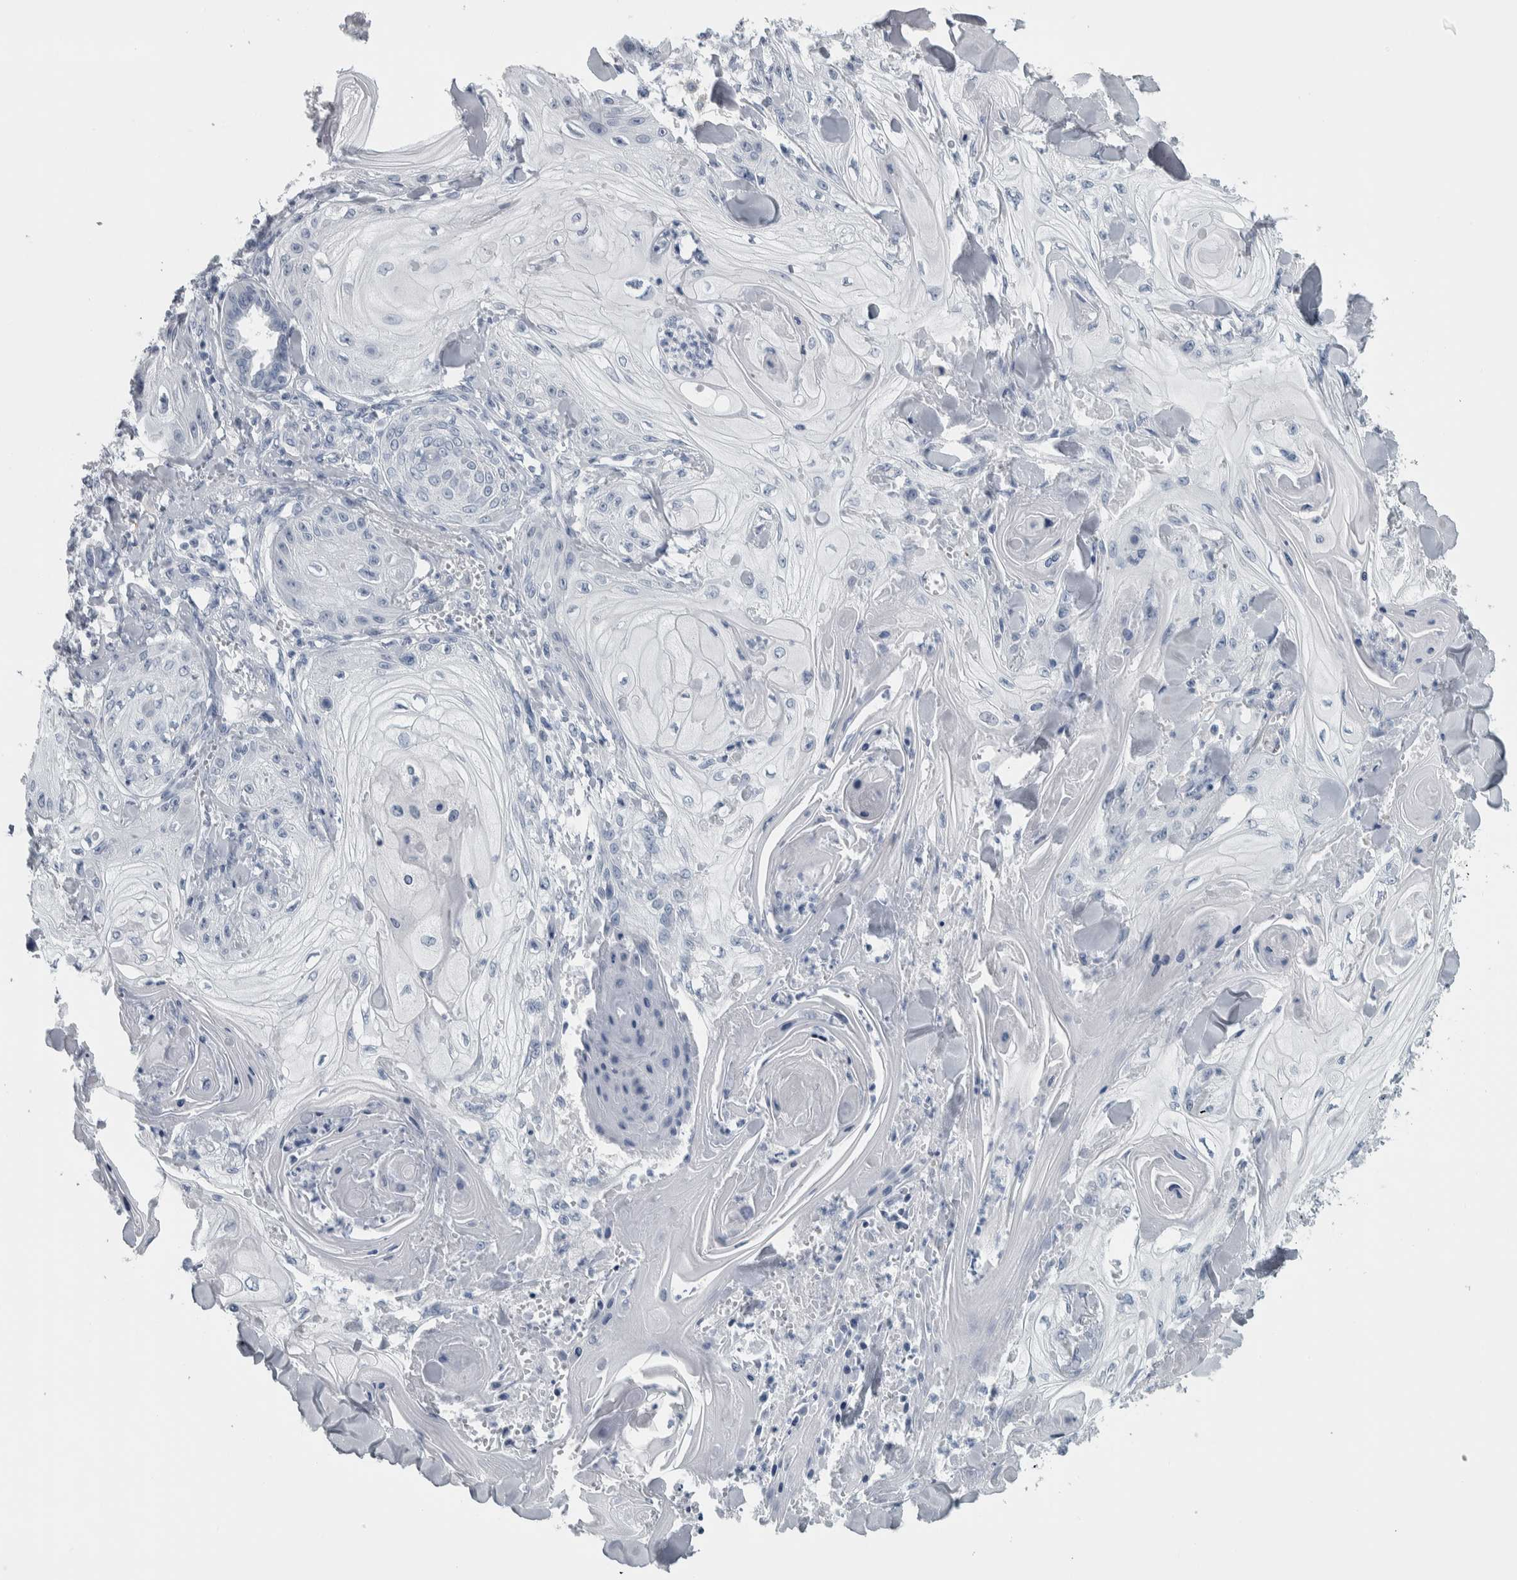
{"staining": {"intensity": "negative", "quantity": "none", "location": "none"}, "tissue": "skin cancer", "cell_type": "Tumor cells", "image_type": "cancer", "snomed": [{"axis": "morphology", "description": "Squamous cell carcinoma, NOS"}, {"axis": "topography", "description": "Skin"}], "caption": "Tumor cells are negative for protein expression in human skin cancer (squamous cell carcinoma). Nuclei are stained in blue.", "gene": "CDH17", "patient": {"sex": "male", "age": 74}}